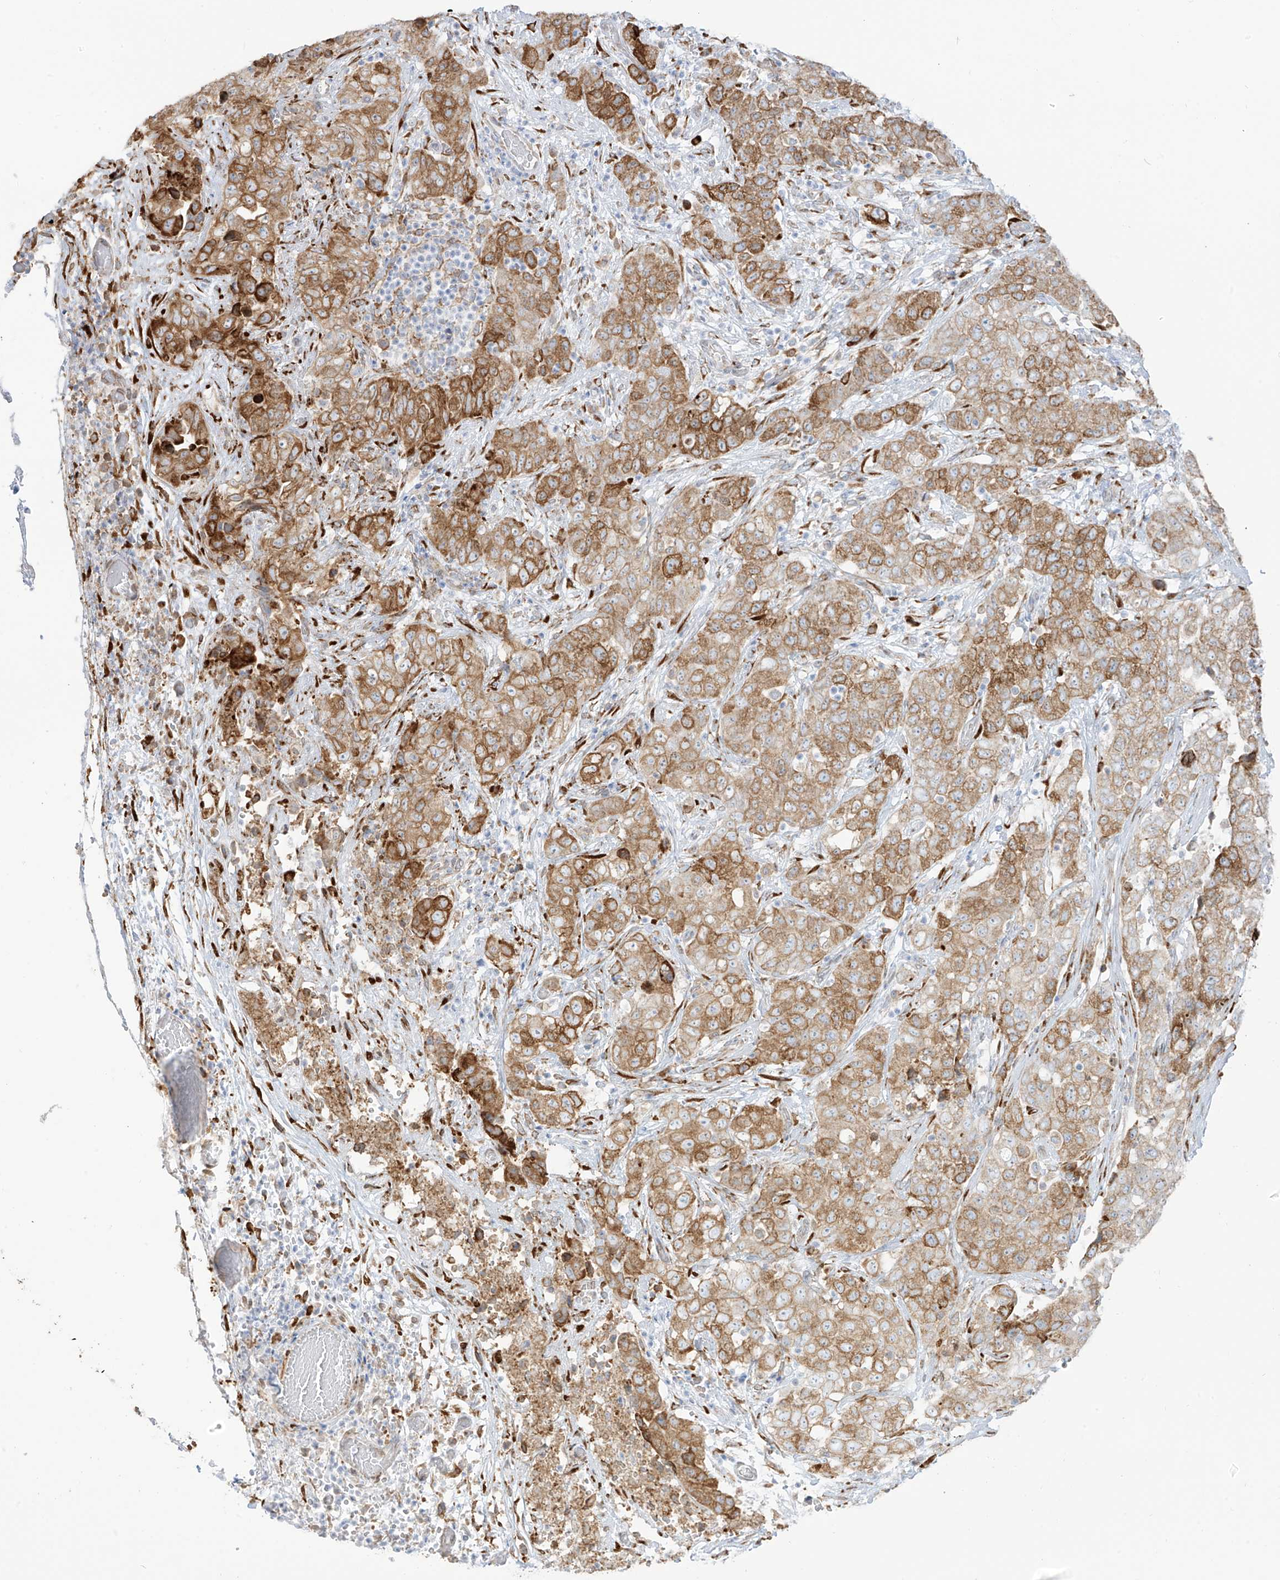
{"staining": {"intensity": "moderate", "quantity": ">75%", "location": "cytoplasmic/membranous"}, "tissue": "stomach cancer", "cell_type": "Tumor cells", "image_type": "cancer", "snomed": [{"axis": "morphology", "description": "Normal tissue, NOS"}, {"axis": "morphology", "description": "Adenocarcinoma, NOS"}, {"axis": "topography", "description": "Lymph node"}, {"axis": "topography", "description": "Stomach"}], "caption": "Protein staining of stomach cancer tissue reveals moderate cytoplasmic/membranous positivity in about >75% of tumor cells.", "gene": "LRRC59", "patient": {"sex": "male", "age": 48}}